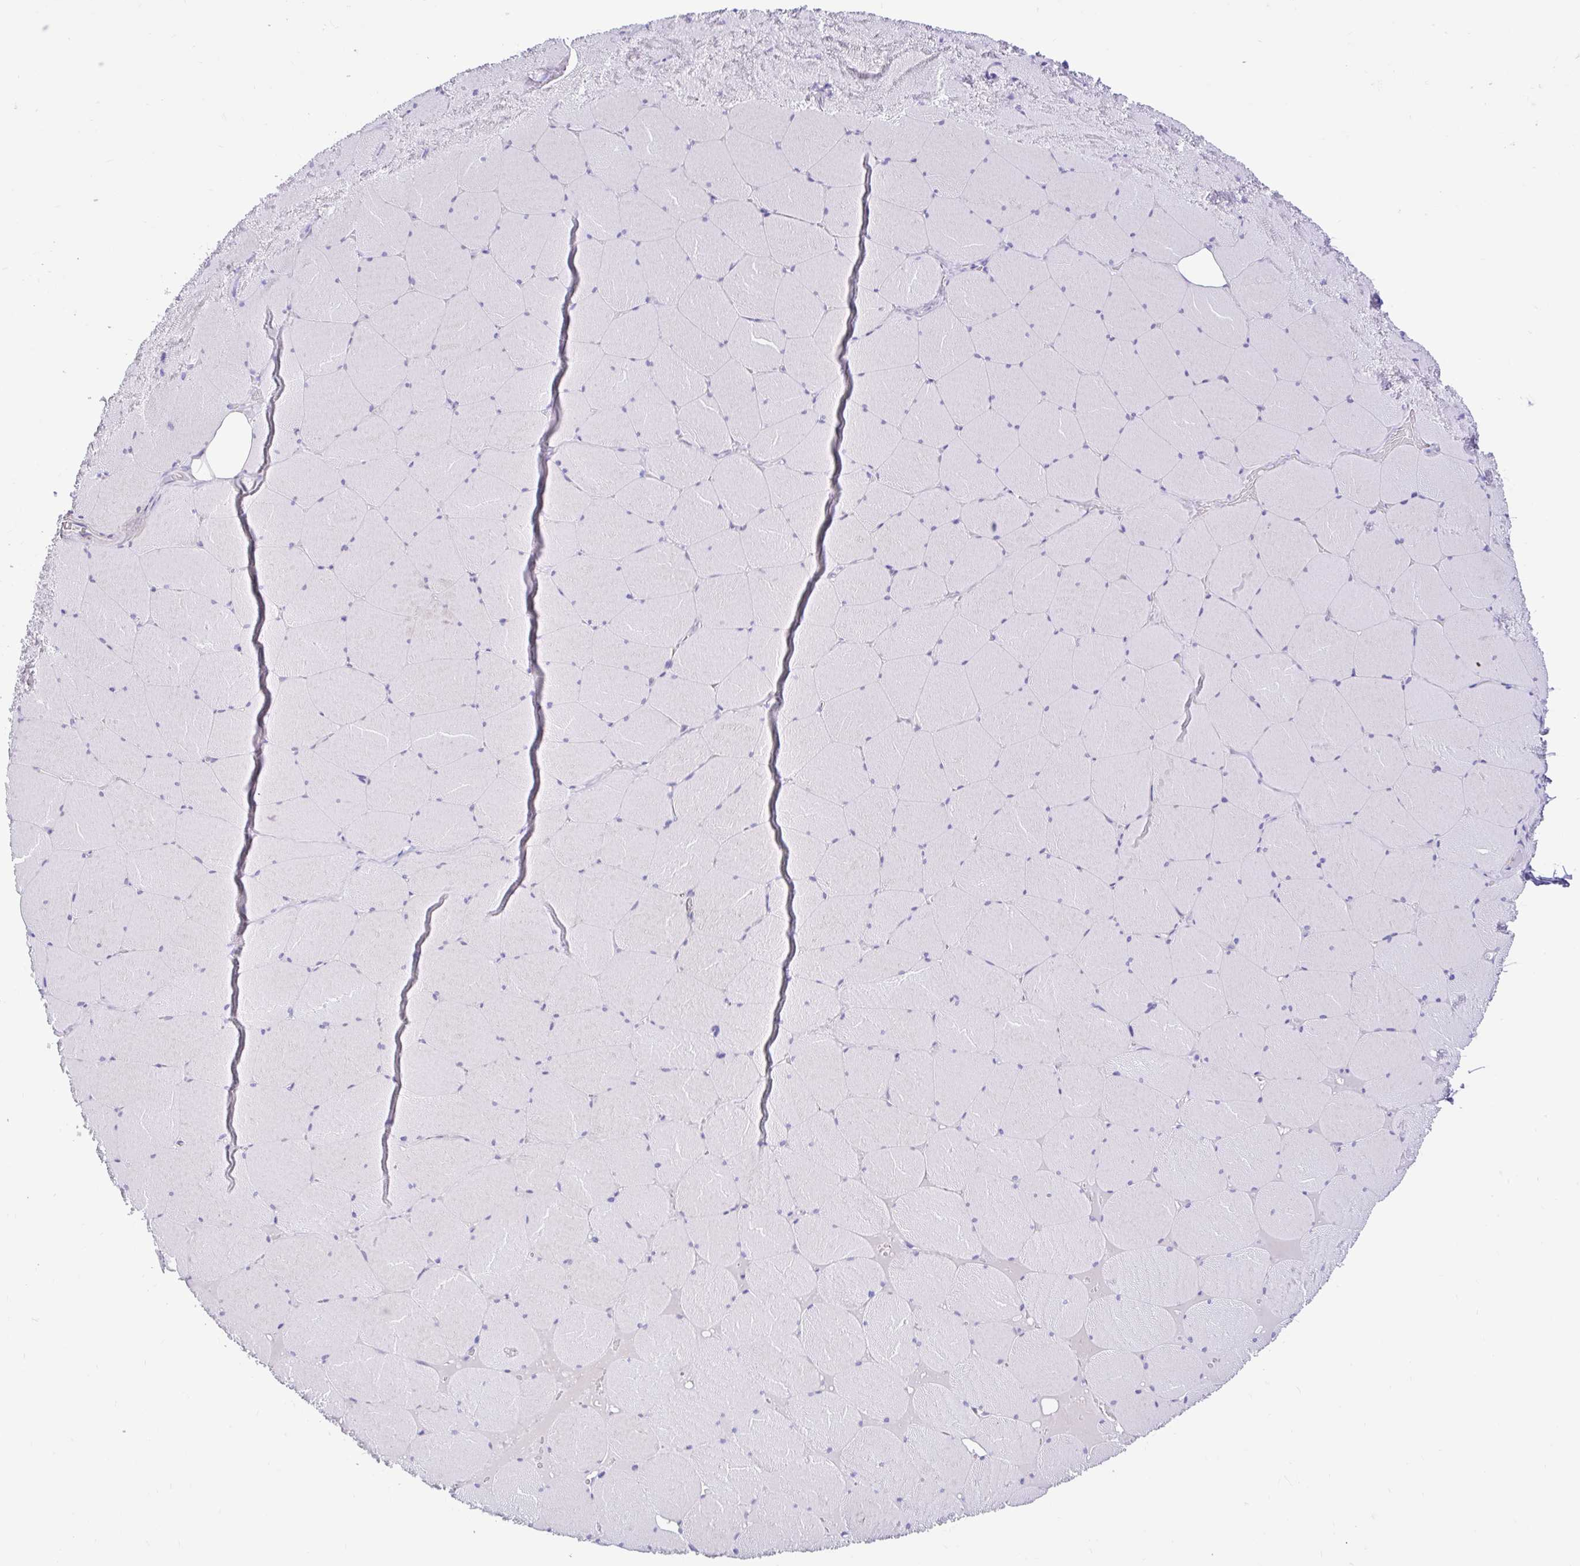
{"staining": {"intensity": "negative", "quantity": "none", "location": "none"}, "tissue": "skeletal muscle", "cell_type": "Myocytes", "image_type": "normal", "snomed": [{"axis": "morphology", "description": "Normal tissue, NOS"}, {"axis": "topography", "description": "Skeletal muscle"}, {"axis": "topography", "description": "Head-Neck"}], "caption": "Immunohistochemistry micrograph of normal skeletal muscle stained for a protein (brown), which exhibits no positivity in myocytes.", "gene": "NHLH2", "patient": {"sex": "male", "age": 66}}